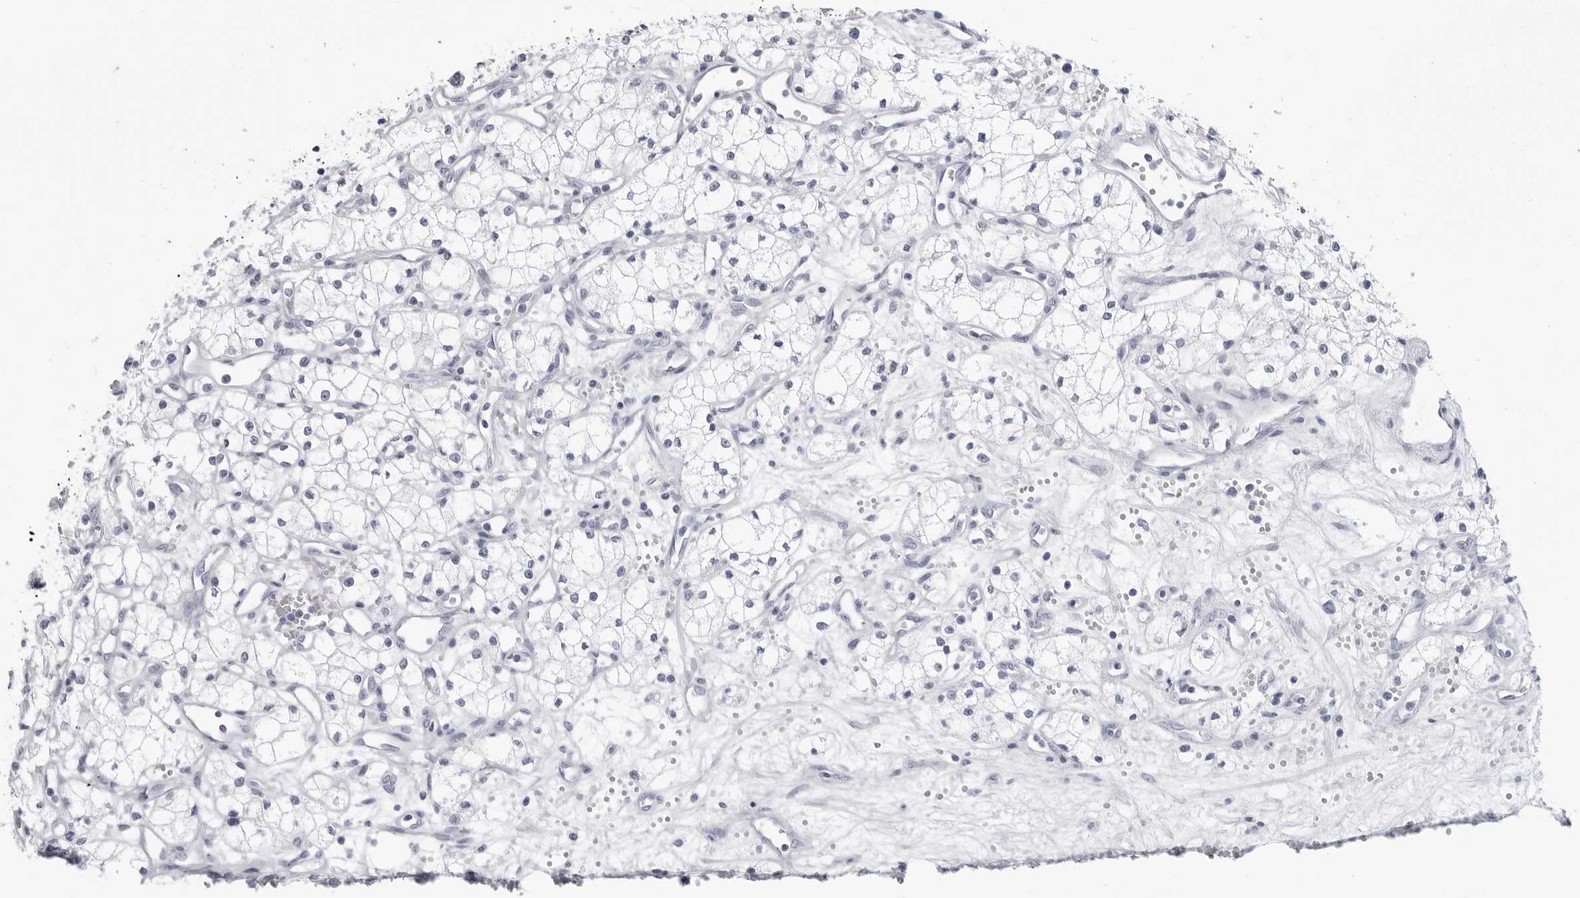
{"staining": {"intensity": "negative", "quantity": "none", "location": "none"}, "tissue": "renal cancer", "cell_type": "Tumor cells", "image_type": "cancer", "snomed": [{"axis": "morphology", "description": "Adenocarcinoma, NOS"}, {"axis": "topography", "description": "Kidney"}], "caption": "Protein analysis of renal cancer (adenocarcinoma) demonstrates no significant staining in tumor cells.", "gene": "CSH1", "patient": {"sex": "male", "age": 59}}